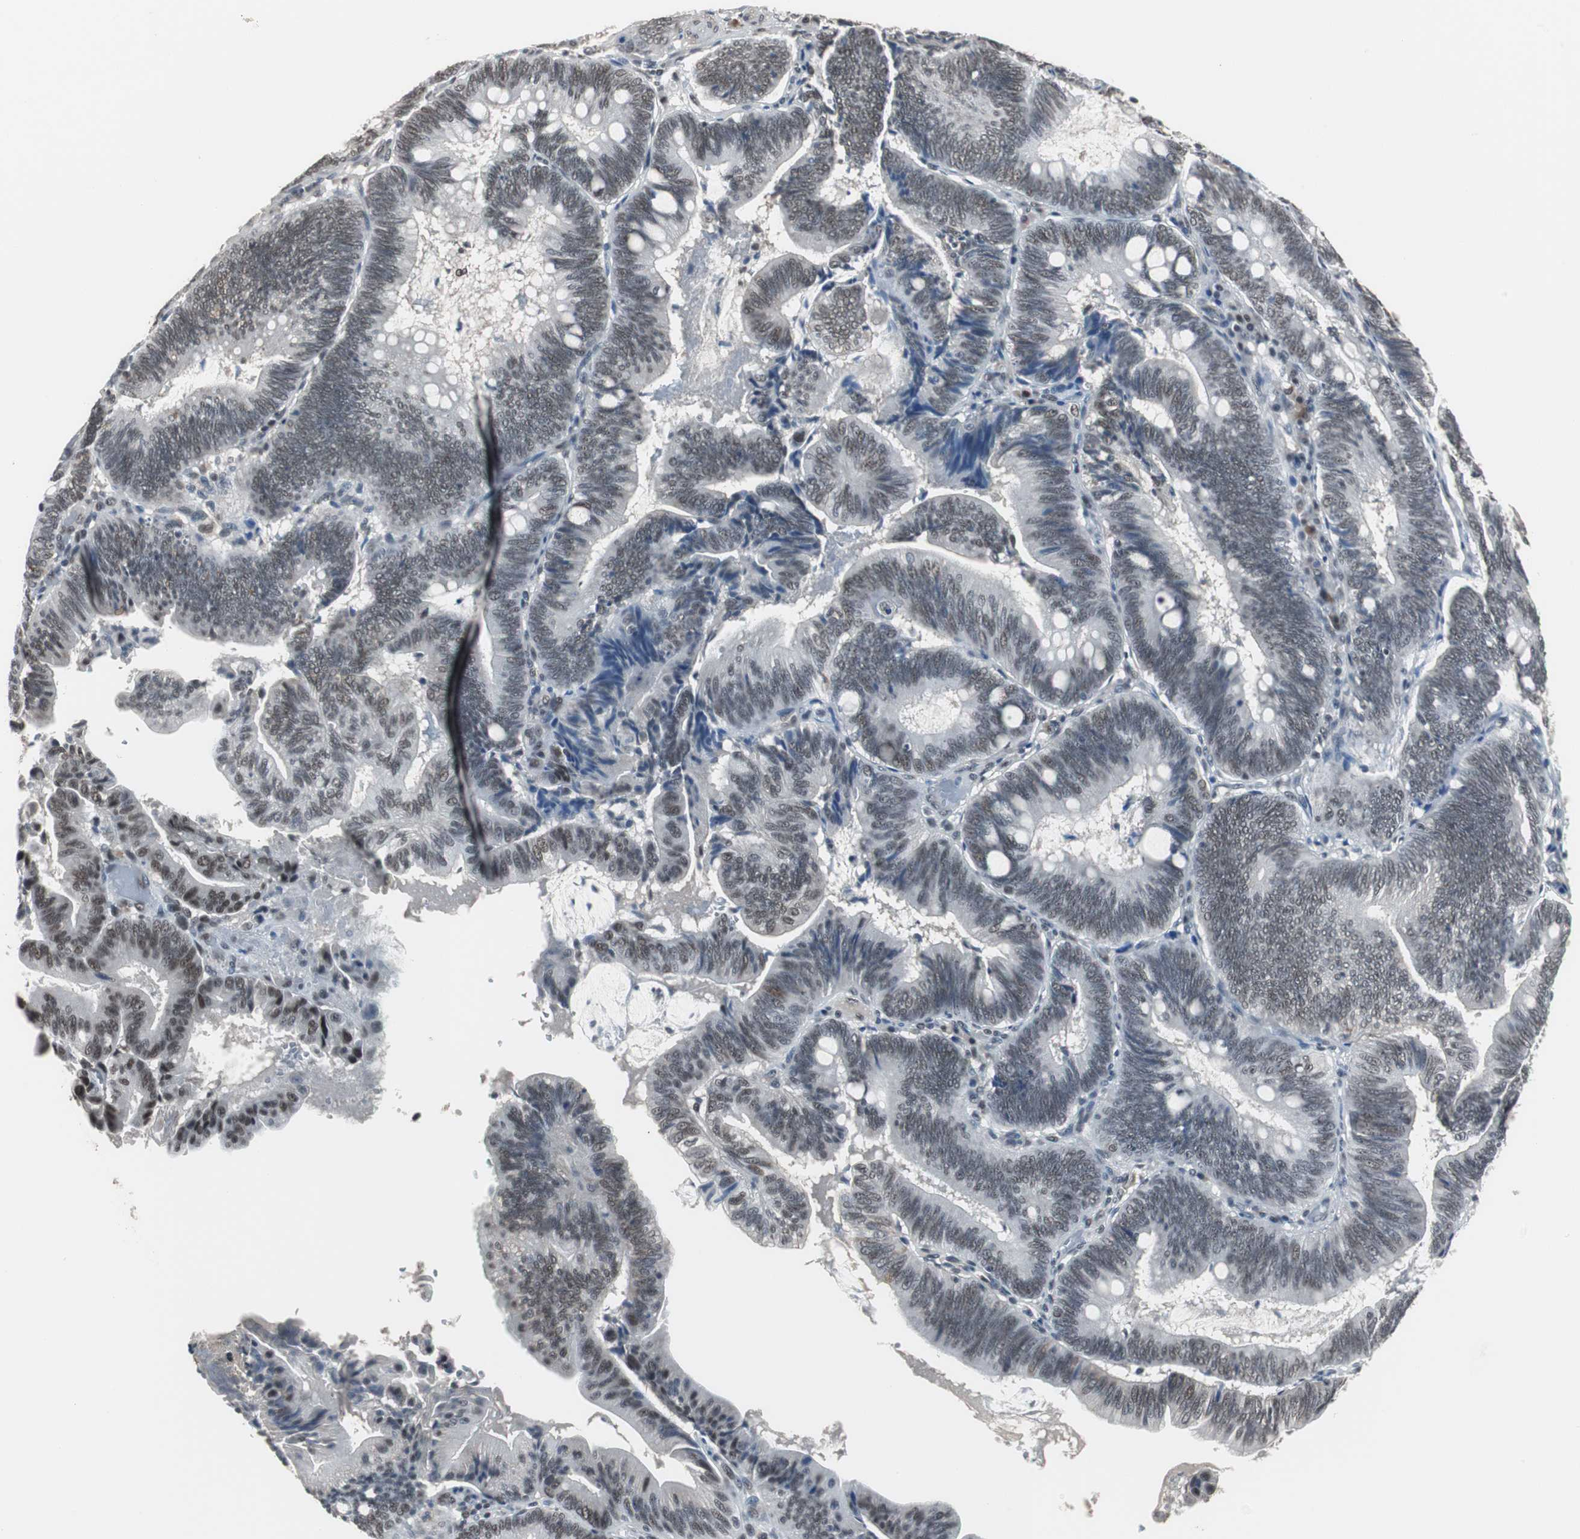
{"staining": {"intensity": "moderate", "quantity": ">75%", "location": "nuclear"}, "tissue": "pancreatic cancer", "cell_type": "Tumor cells", "image_type": "cancer", "snomed": [{"axis": "morphology", "description": "Adenocarcinoma, NOS"}, {"axis": "topography", "description": "Pancreas"}], "caption": "A brown stain labels moderate nuclear staining of a protein in human pancreatic adenocarcinoma tumor cells.", "gene": "TAF7", "patient": {"sex": "male", "age": 82}}